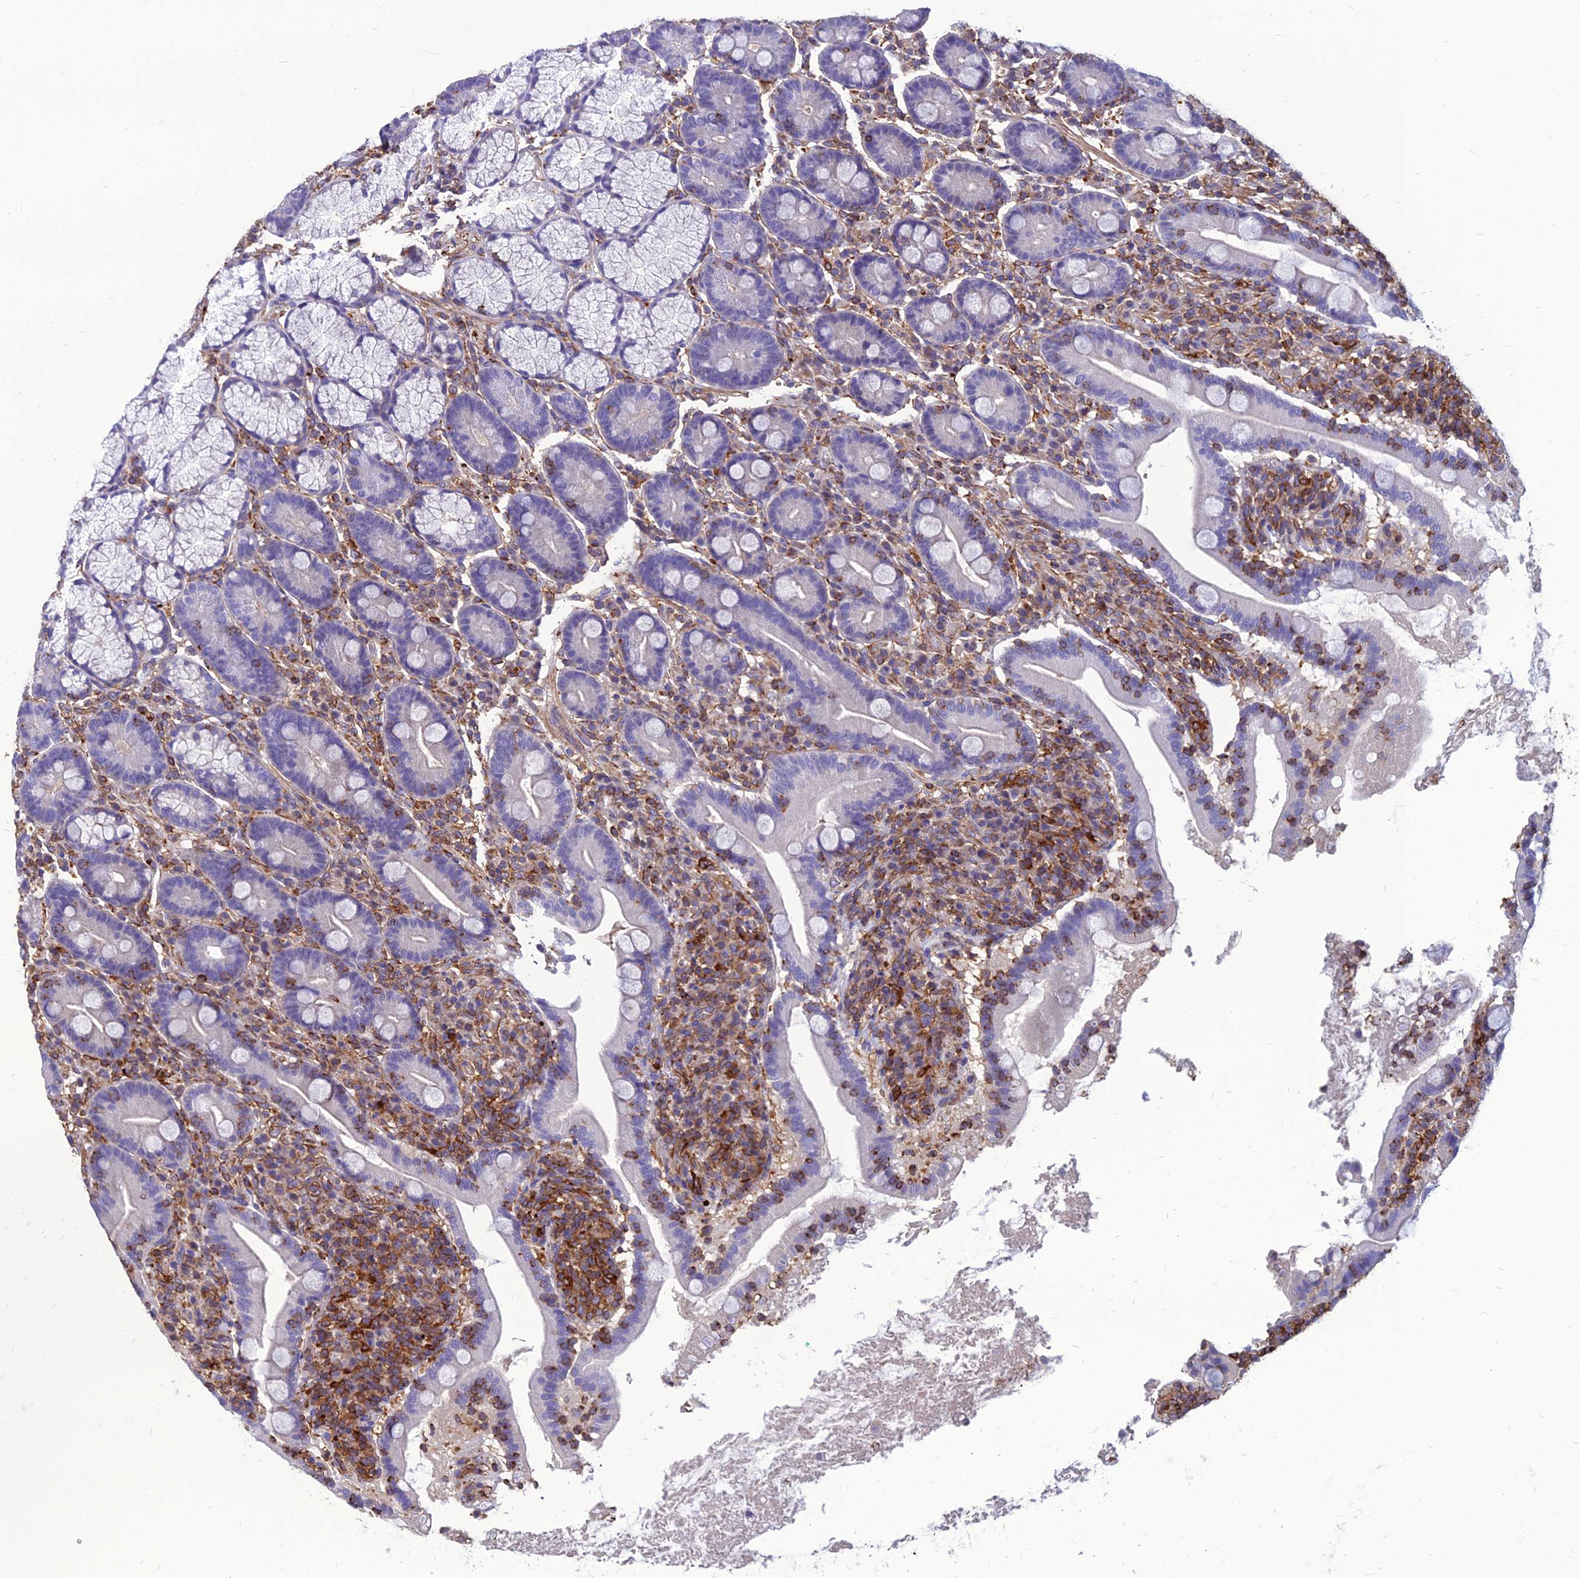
{"staining": {"intensity": "negative", "quantity": "none", "location": "none"}, "tissue": "duodenum", "cell_type": "Glandular cells", "image_type": "normal", "snomed": [{"axis": "morphology", "description": "Normal tissue, NOS"}, {"axis": "topography", "description": "Duodenum"}], "caption": "Immunohistochemistry of unremarkable human duodenum displays no staining in glandular cells.", "gene": "PSMD11", "patient": {"sex": "male", "age": 35}}